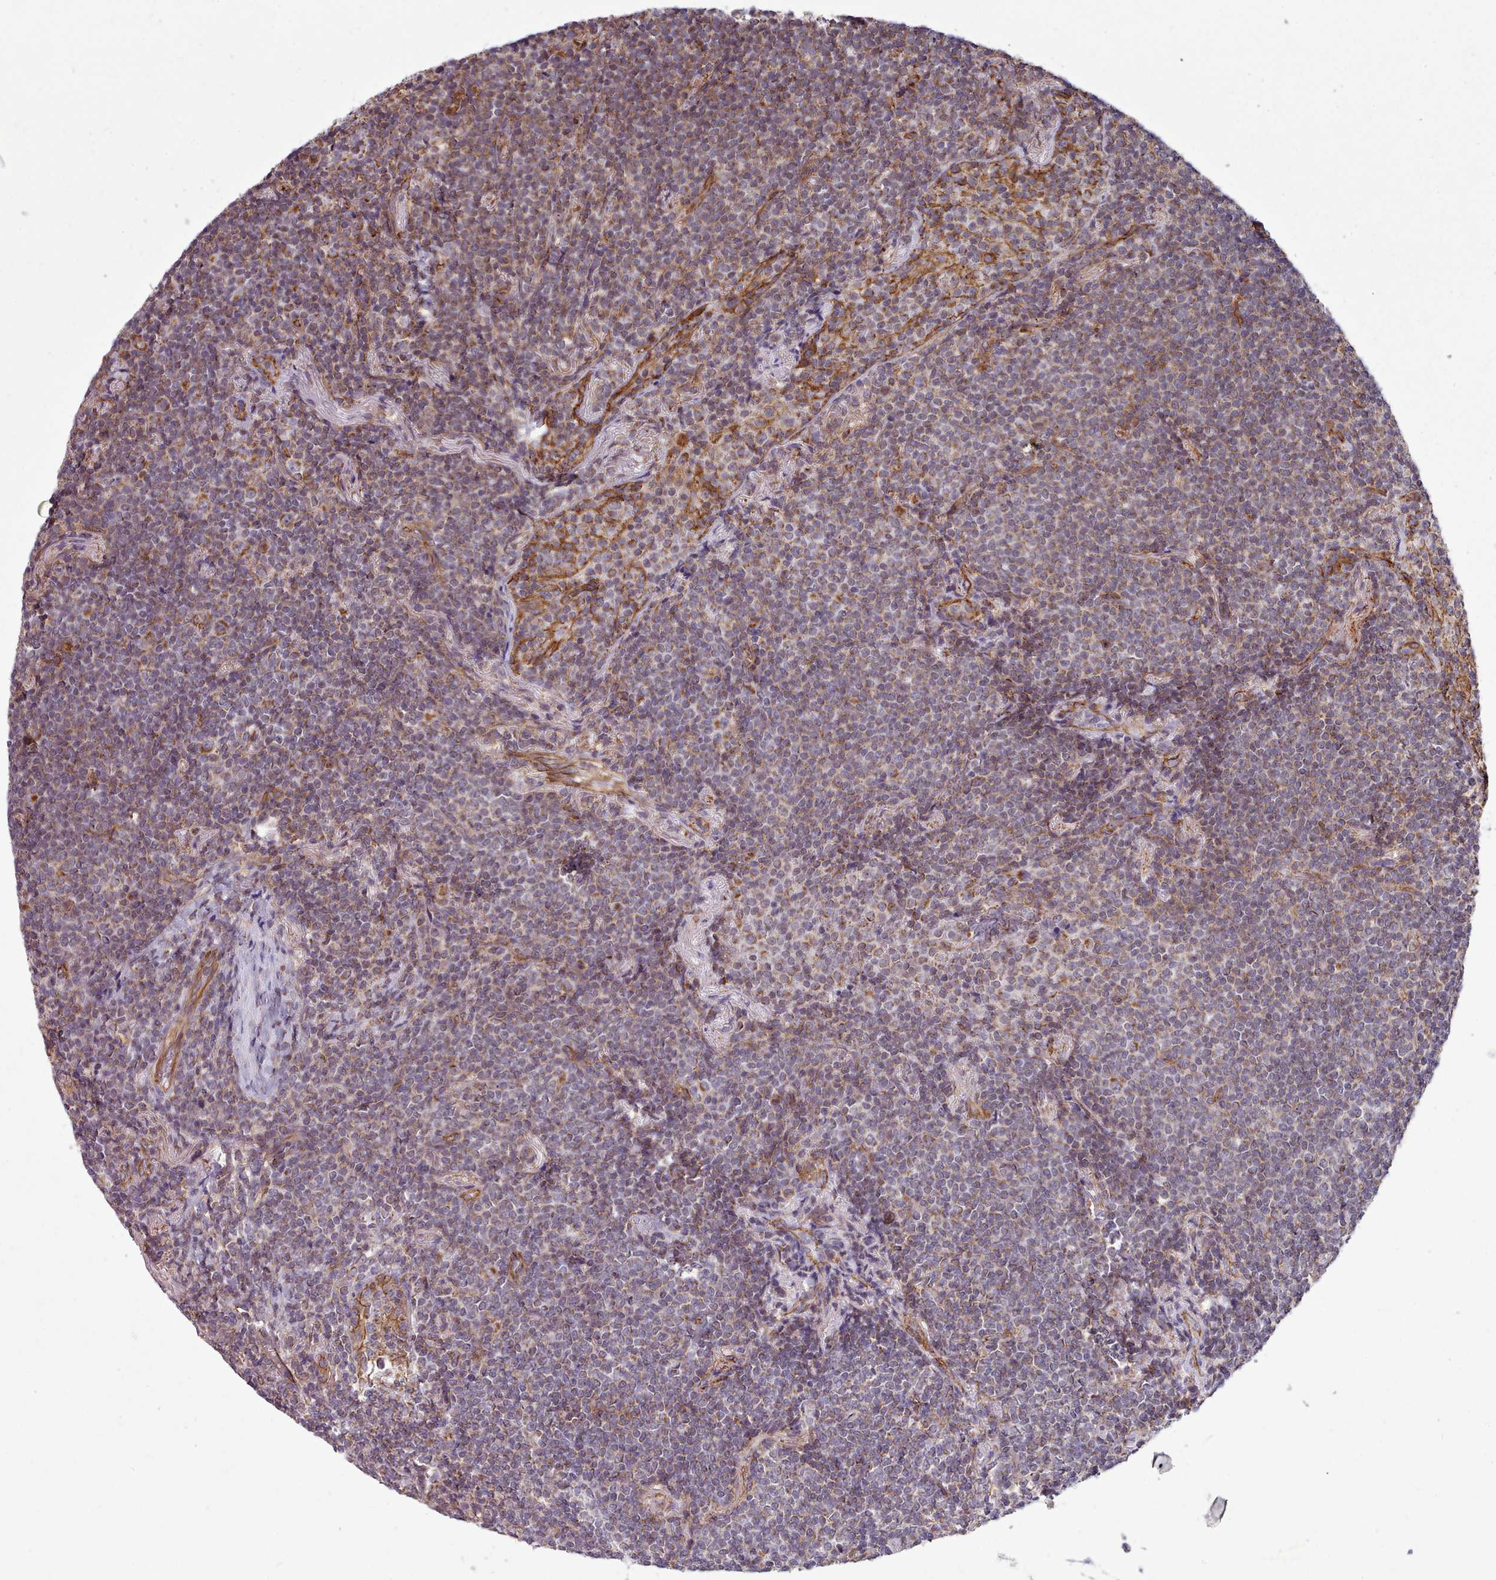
{"staining": {"intensity": "weak", "quantity": ">75%", "location": "cytoplasmic/membranous"}, "tissue": "lymphoma", "cell_type": "Tumor cells", "image_type": "cancer", "snomed": [{"axis": "morphology", "description": "Malignant lymphoma, non-Hodgkin's type, Low grade"}, {"axis": "topography", "description": "Lung"}], "caption": "Lymphoma tissue demonstrates weak cytoplasmic/membranous expression in approximately >75% of tumor cells", "gene": "MRPL46", "patient": {"sex": "female", "age": 71}}